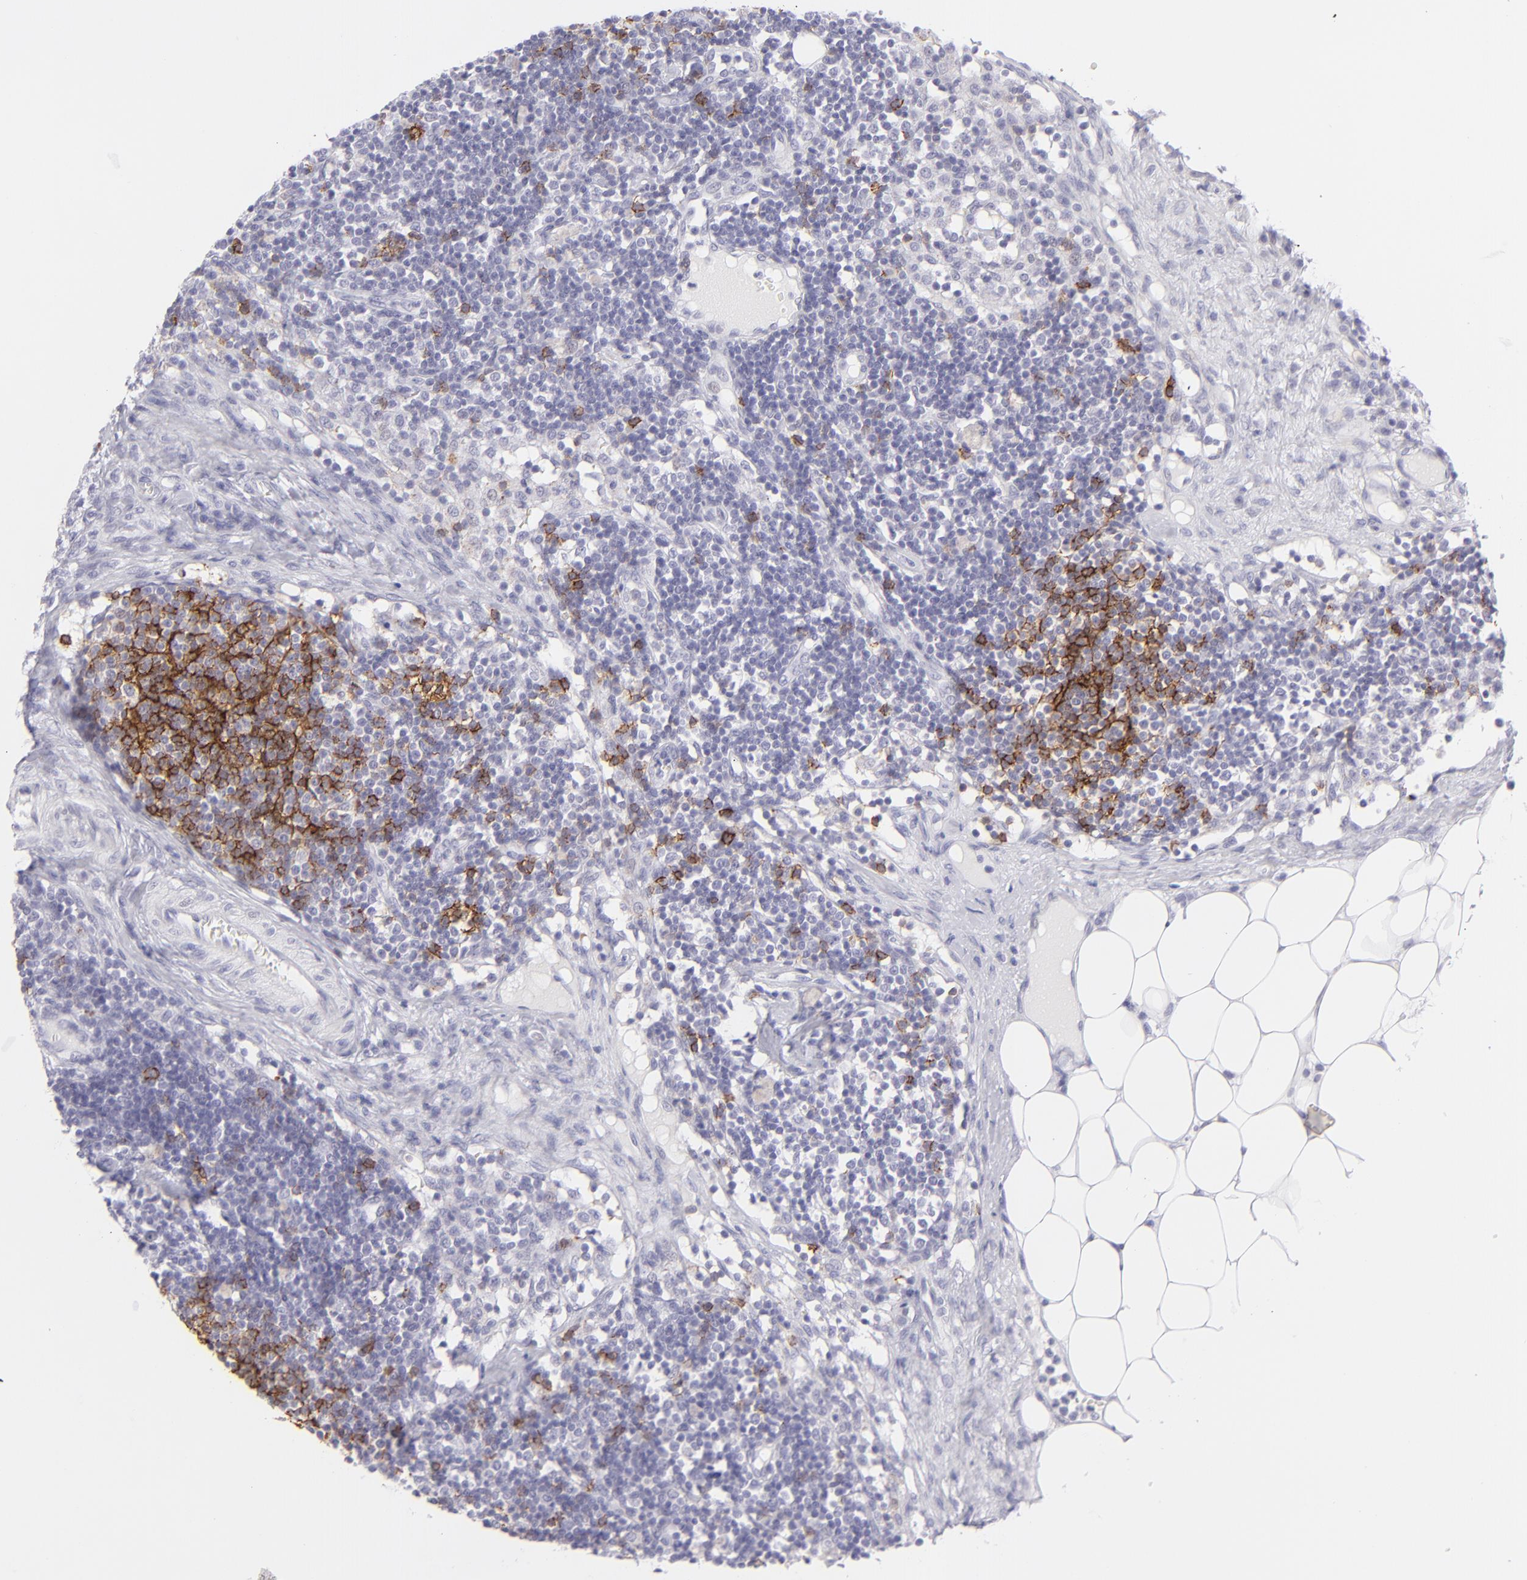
{"staining": {"intensity": "strong", "quantity": "25%-75%", "location": "cytoplasmic/membranous"}, "tissue": "lymph node", "cell_type": "Germinal center cells", "image_type": "normal", "snomed": [{"axis": "morphology", "description": "Normal tissue, NOS"}, {"axis": "topography", "description": "Lymph node"}], "caption": "IHC of benign human lymph node exhibits high levels of strong cytoplasmic/membranous positivity in about 25%-75% of germinal center cells. (DAB IHC, brown staining for protein, blue staining for nuclei).", "gene": "FCER2", "patient": {"sex": "female", "age": 42}}